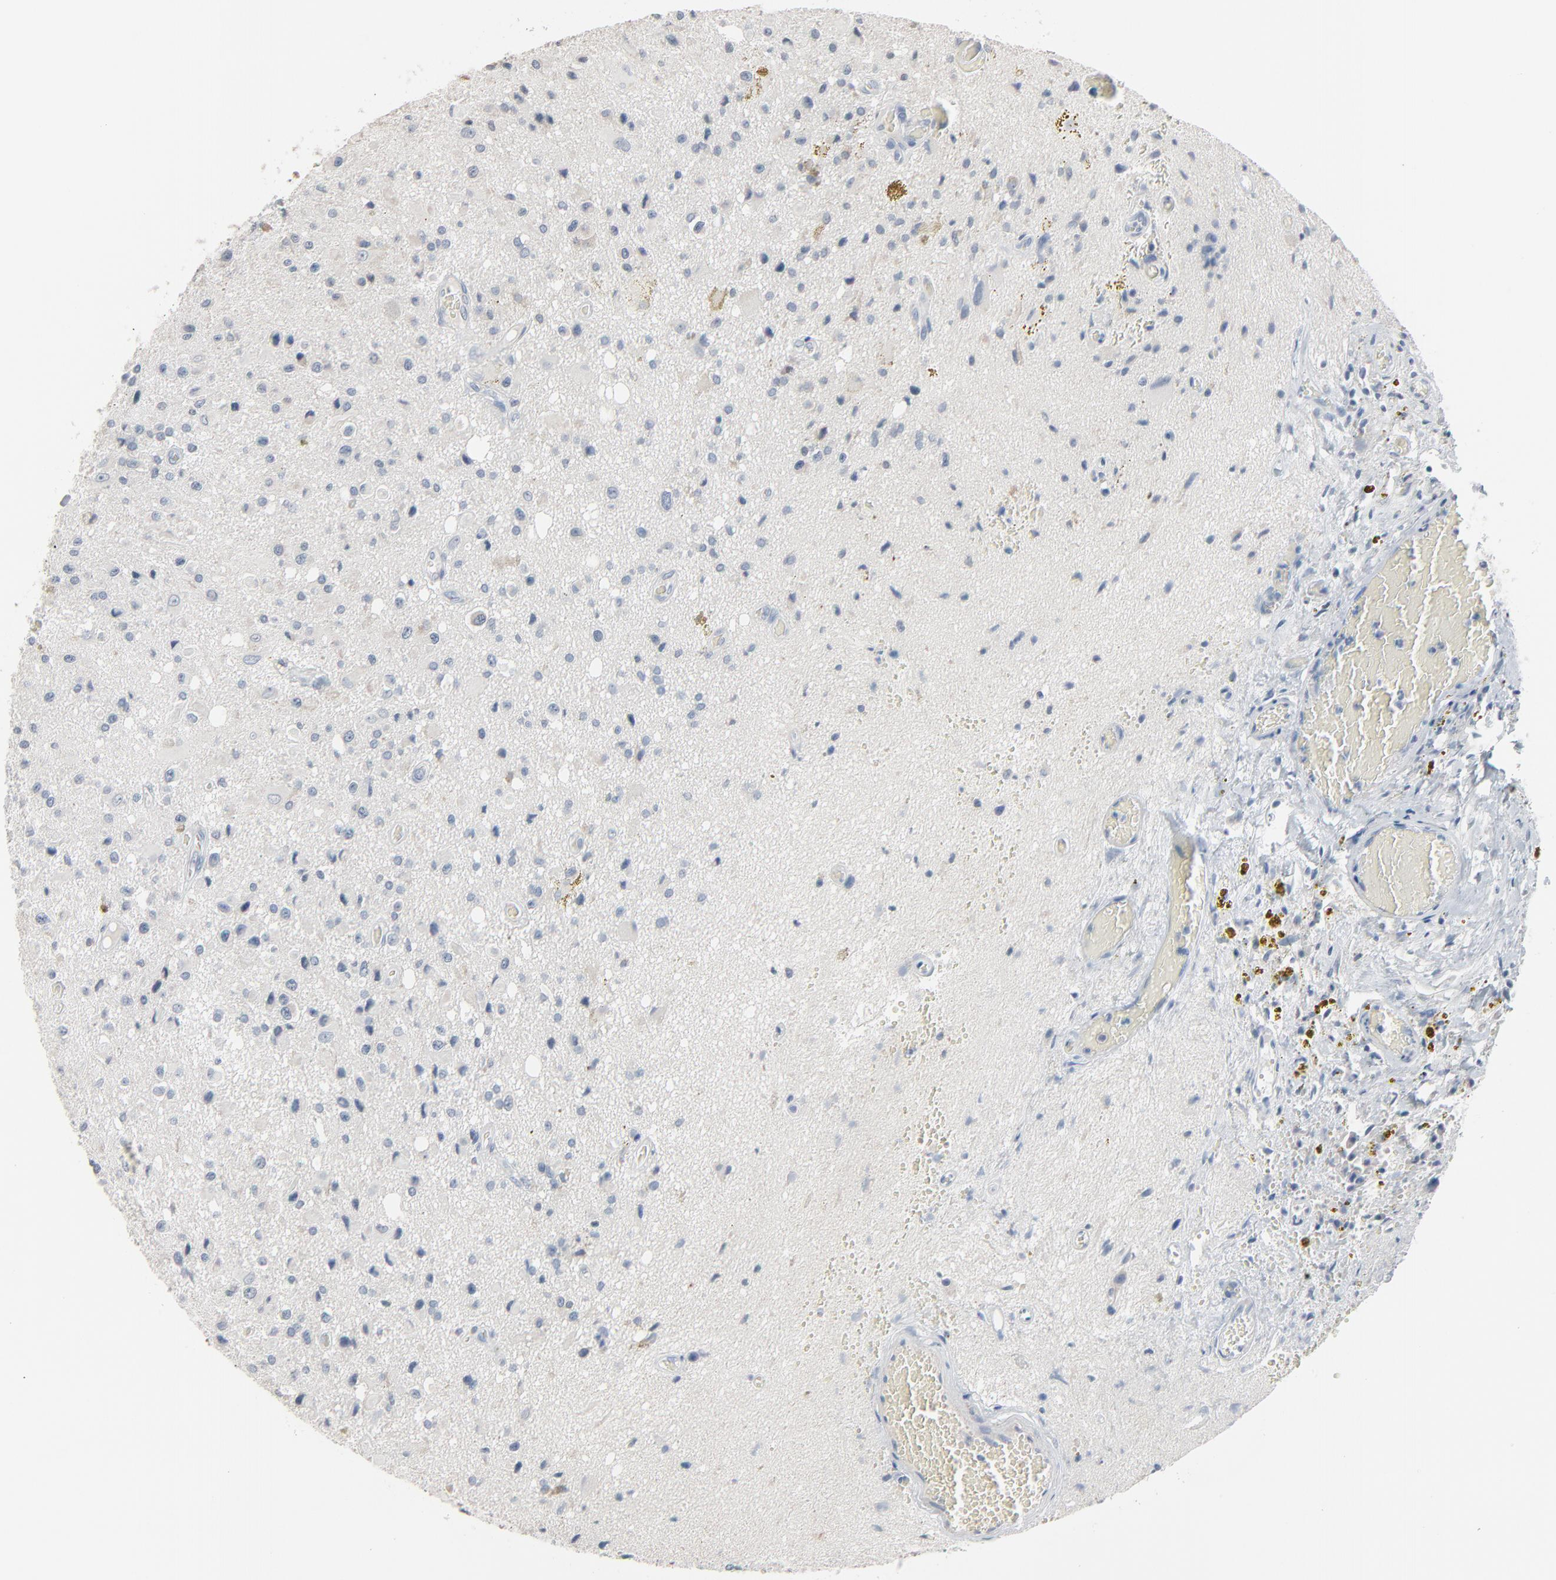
{"staining": {"intensity": "negative", "quantity": "none", "location": "none"}, "tissue": "glioma", "cell_type": "Tumor cells", "image_type": "cancer", "snomed": [{"axis": "morphology", "description": "Glioma, malignant, Low grade"}, {"axis": "topography", "description": "Brain"}], "caption": "Immunohistochemistry (IHC) image of malignant glioma (low-grade) stained for a protein (brown), which reveals no positivity in tumor cells.", "gene": "SAGE1", "patient": {"sex": "male", "age": 58}}